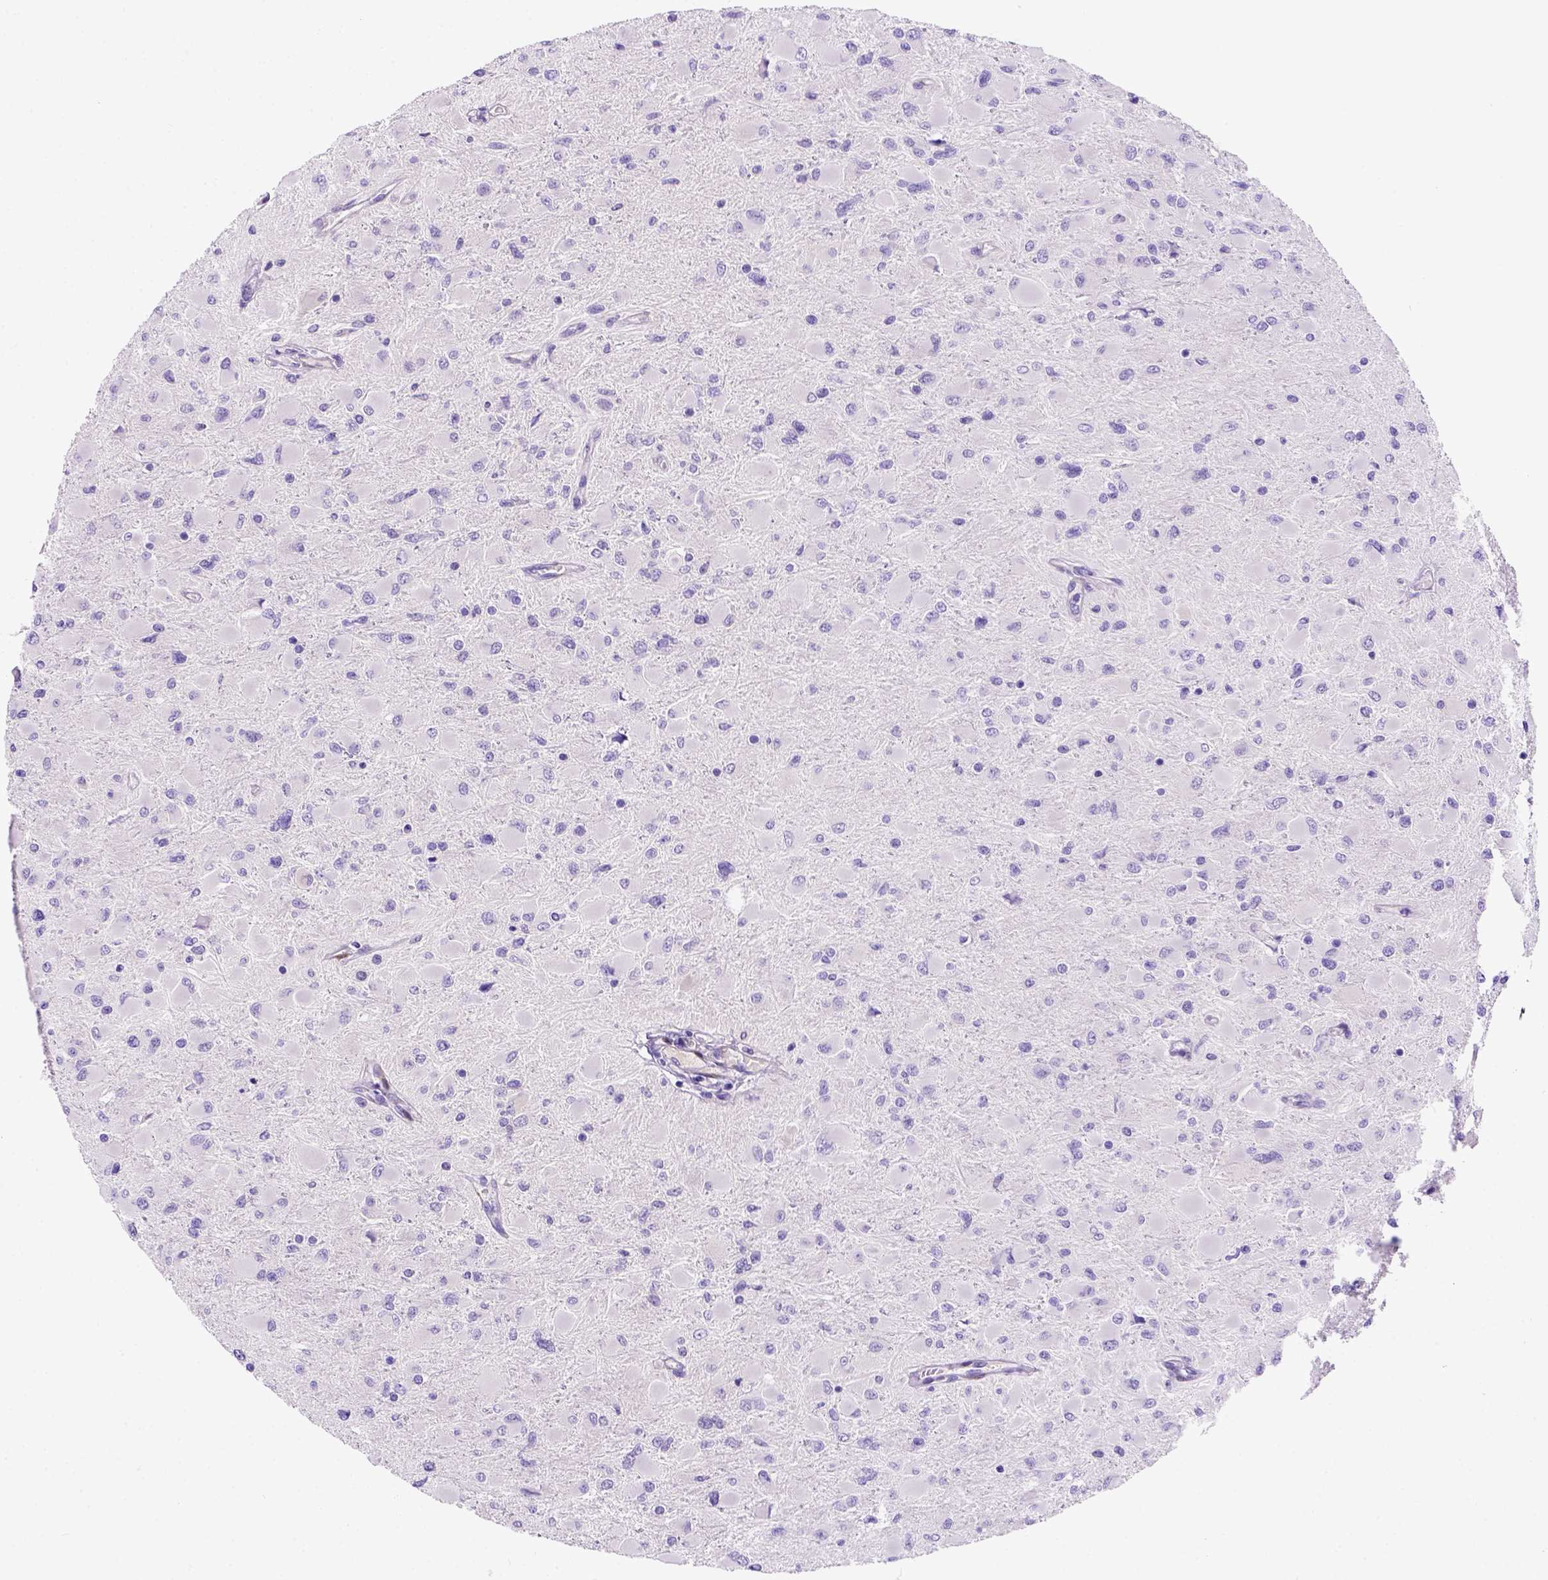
{"staining": {"intensity": "negative", "quantity": "none", "location": "none"}, "tissue": "glioma", "cell_type": "Tumor cells", "image_type": "cancer", "snomed": [{"axis": "morphology", "description": "Glioma, malignant, High grade"}, {"axis": "topography", "description": "Cerebral cortex"}], "caption": "The micrograph displays no staining of tumor cells in high-grade glioma (malignant).", "gene": "FAM81B", "patient": {"sex": "female", "age": 36}}